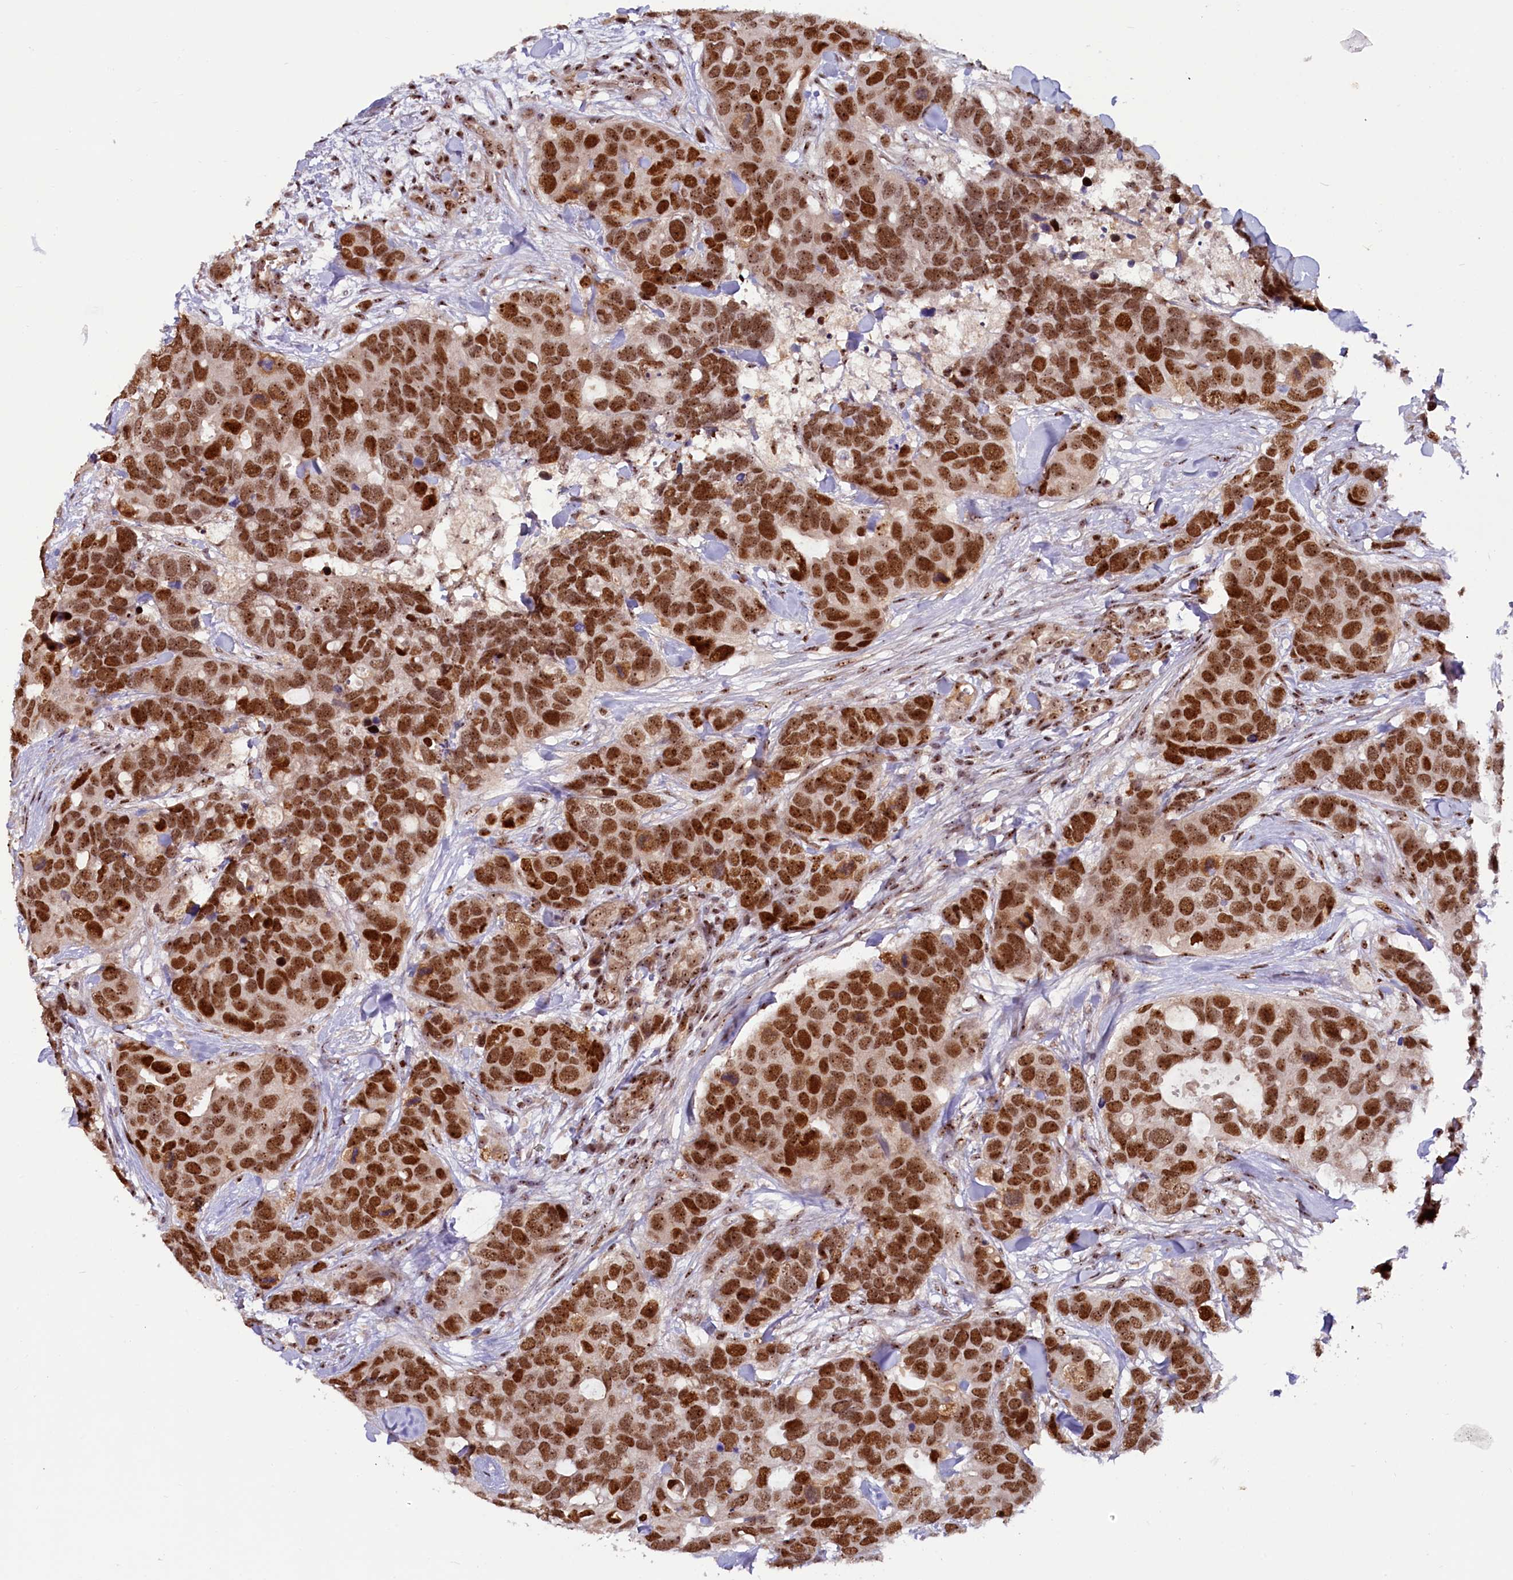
{"staining": {"intensity": "strong", "quantity": ">75%", "location": "nuclear"}, "tissue": "breast cancer", "cell_type": "Tumor cells", "image_type": "cancer", "snomed": [{"axis": "morphology", "description": "Duct carcinoma"}, {"axis": "topography", "description": "Breast"}], "caption": "Human breast invasive ductal carcinoma stained for a protein (brown) demonstrates strong nuclear positive expression in approximately >75% of tumor cells.", "gene": "TCOF1", "patient": {"sex": "female", "age": 83}}